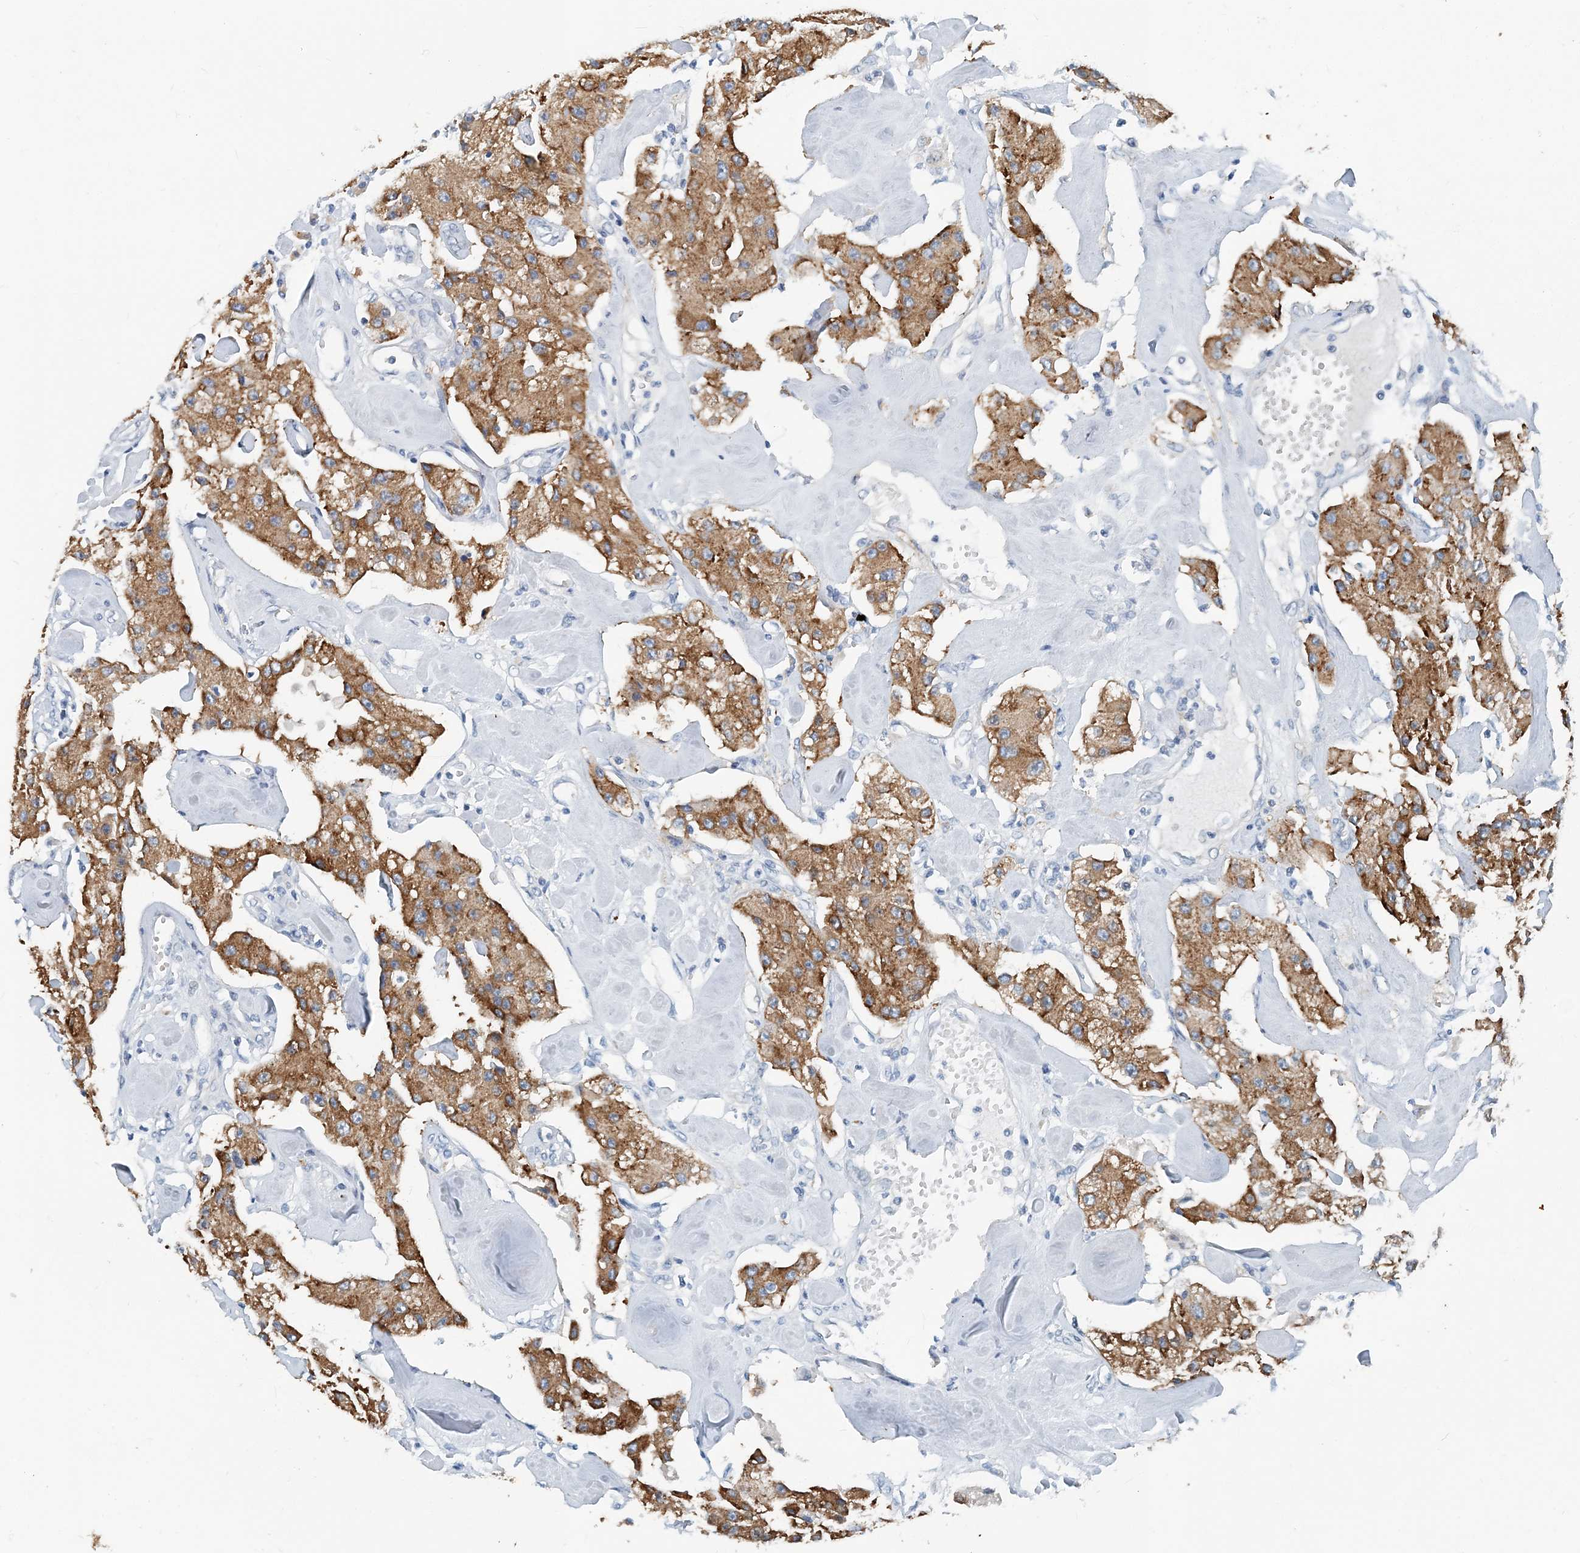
{"staining": {"intensity": "moderate", "quantity": ">75%", "location": "cytoplasmic/membranous"}, "tissue": "carcinoid", "cell_type": "Tumor cells", "image_type": "cancer", "snomed": [{"axis": "morphology", "description": "Carcinoid, malignant, NOS"}, {"axis": "topography", "description": "Pancreas"}], "caption": "Carcinoid tissue shows moderate cytoplasmic/membranous staining in approximately >75% of tumor cells, visualized by immunohistochemistry.", "gene": "EEF1A2", "patient": {"sex": "male", "age": 41}}